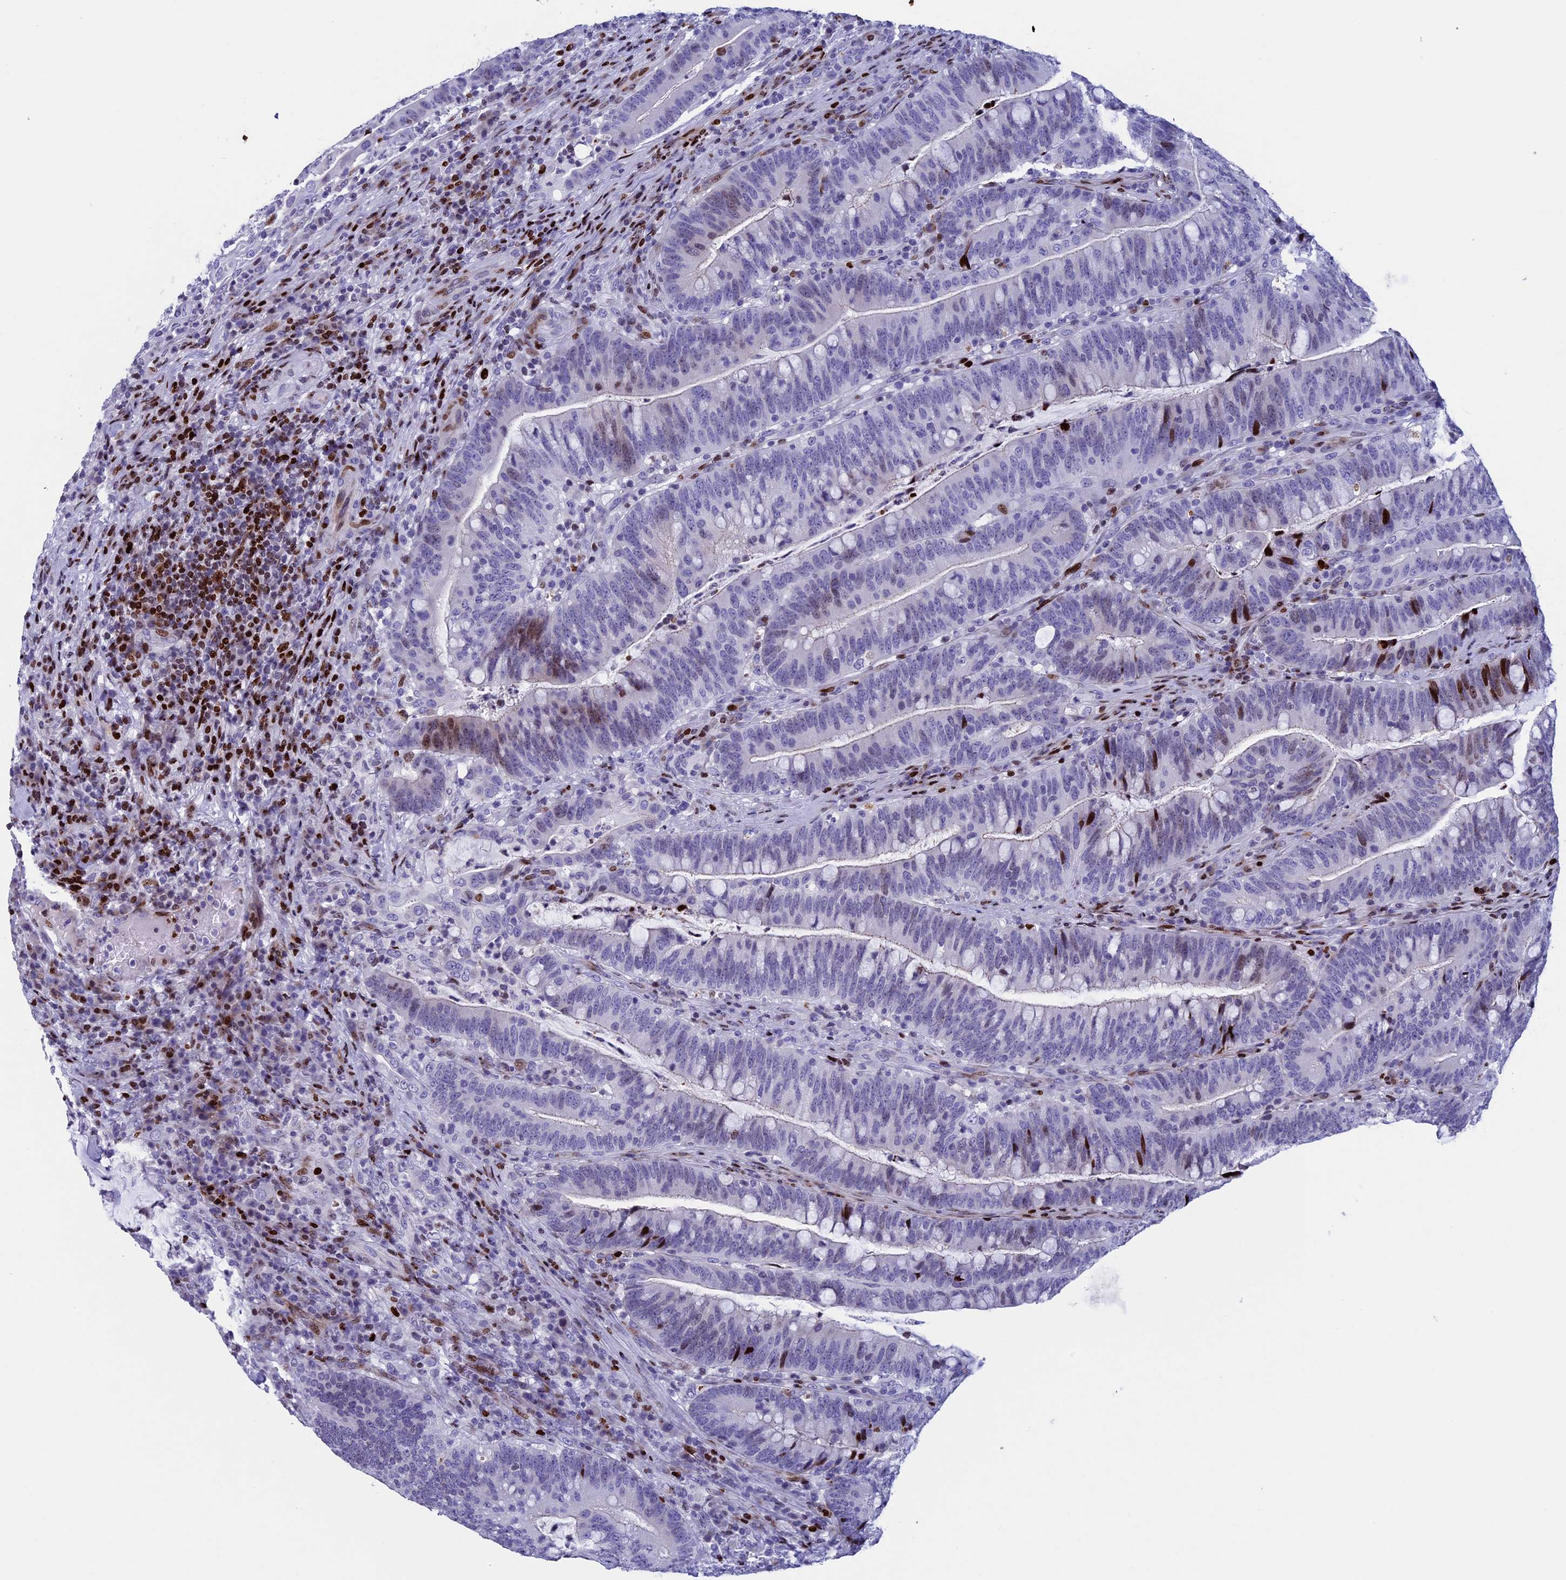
{"staining": {"intensity": "strong", "quantity": "<25%", "location": "nuclear"}, "tissue": "colorectal cancer", "cell_type": "Tumor cells", "image_type": "cancer", "snomed": [{"axis": "morphology", "description": "Adenocarcinoma, NOS"}, {"axis": "topography", "description": "Colon"}], "caption": "A brown stain labels strong nuclear expression of a protein in colorectal cancer tumor cells.", "gene": "BTBD3", "patient": {"sex": "female", "age": 66}}